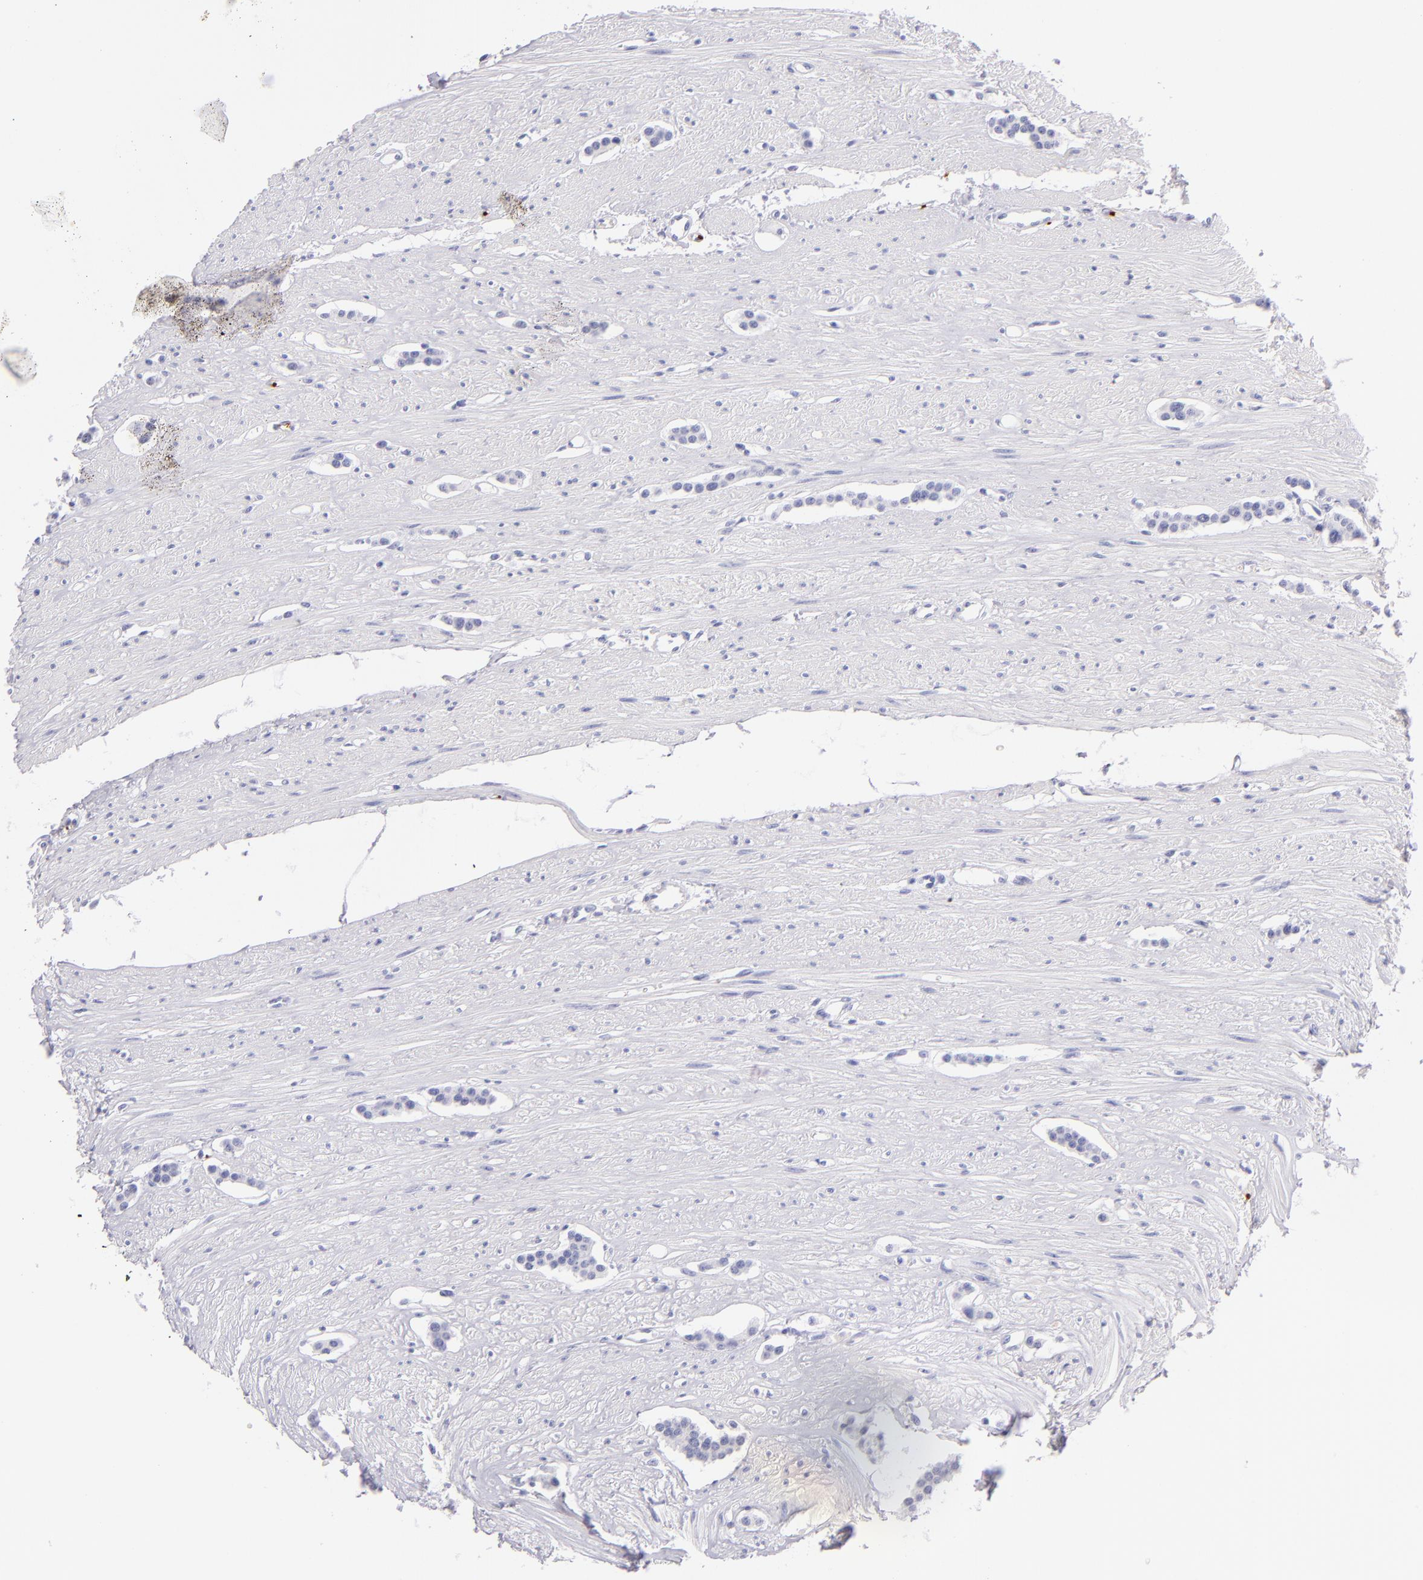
{"staining": {"intensity": "negative", "quantity": "none", "location": "none"}, "tissue": "carcinoid", "cell_type": "Tumor cells", "image_type": "cancer", "snomed": [{"axis": "morphology", "description": "Carcinoid, malignant, NOS"}, {"axis": "topography", "description": "Small intestine"}], "caption": "IHC of carcinoid reveals no staining in tumor cells.", "gene": "GP1BA", "patient": {"sex": "male", "age": 60}}